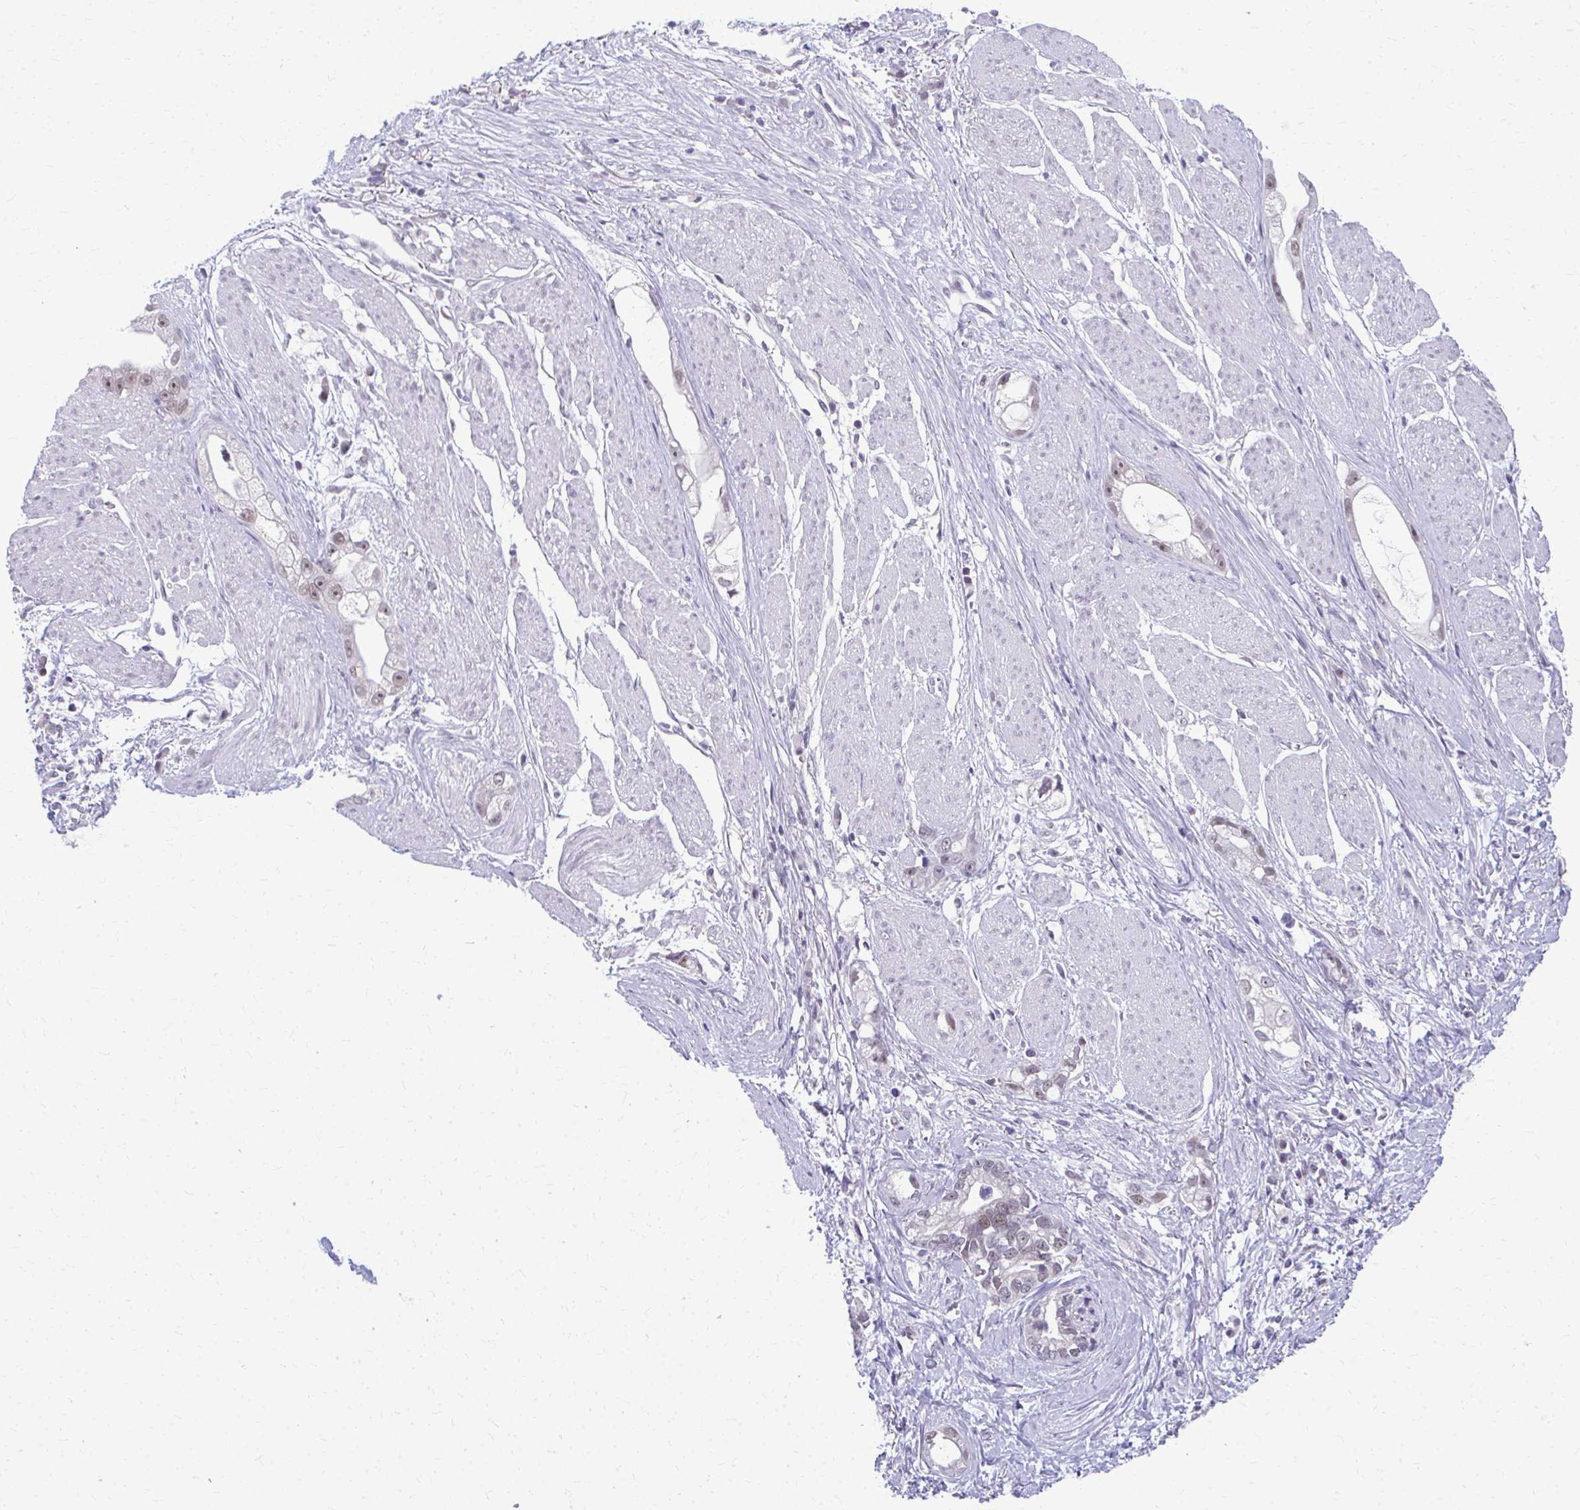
{"staining": {"intensity": "weak", "quantity": "<25%", "location": "nuclear"}, "tissue": "stomach cancer", "cell_type": "Tumor cells", "image_type": "cancer", "snomed": [{"axis": "morphology", "description": "Adenocarcinoma, NOS"}, {"axis": "topography", "description": "Stomach"}], "caption": "A high-resolution histopathology image shows IHC staining of stomach cancer (adenocarcinoma), which demonstrates no significant staining in tumor cells.", "gene": "MAF1", "patient": {"sex": "male", "age": 55}}